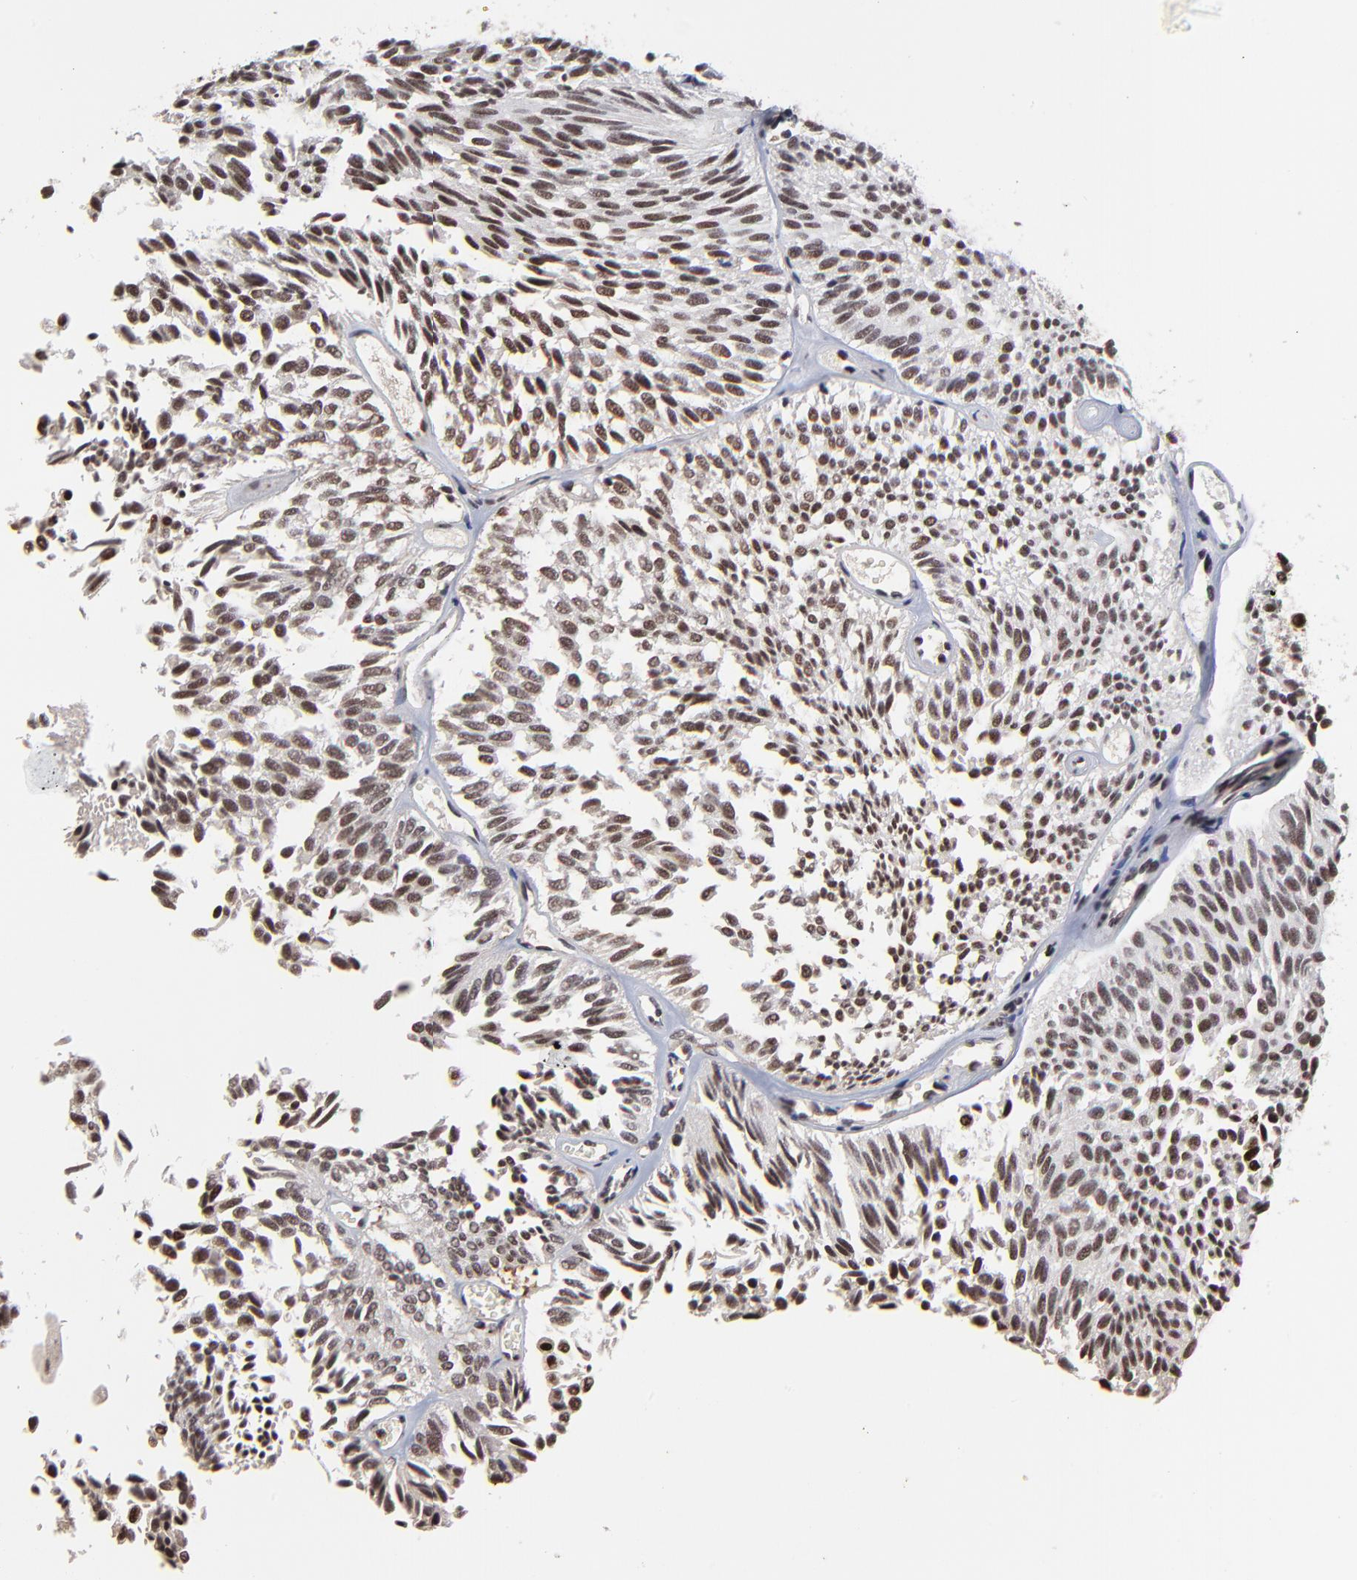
{"staining": {"intensity": "strong", "quantity": ">75%", "location": "nuclear"}, "tissue": "urothelial cancer", "cell_type": "Tumor cells", "image_type": "cancer", "snomed": [{"axis": "morphology", "description": "Urothelial carcinoma, Low grade"}, {"axis": "topography", "description": "Urinary bladder"}], "caption": "Urothelial cancer was stained to show a protein in brown. There is high levels of strong nuclear staining in approximately >75% of tumor cells.", "gene": "RBM22", "patient": {"sex": "male", "age": 76}}